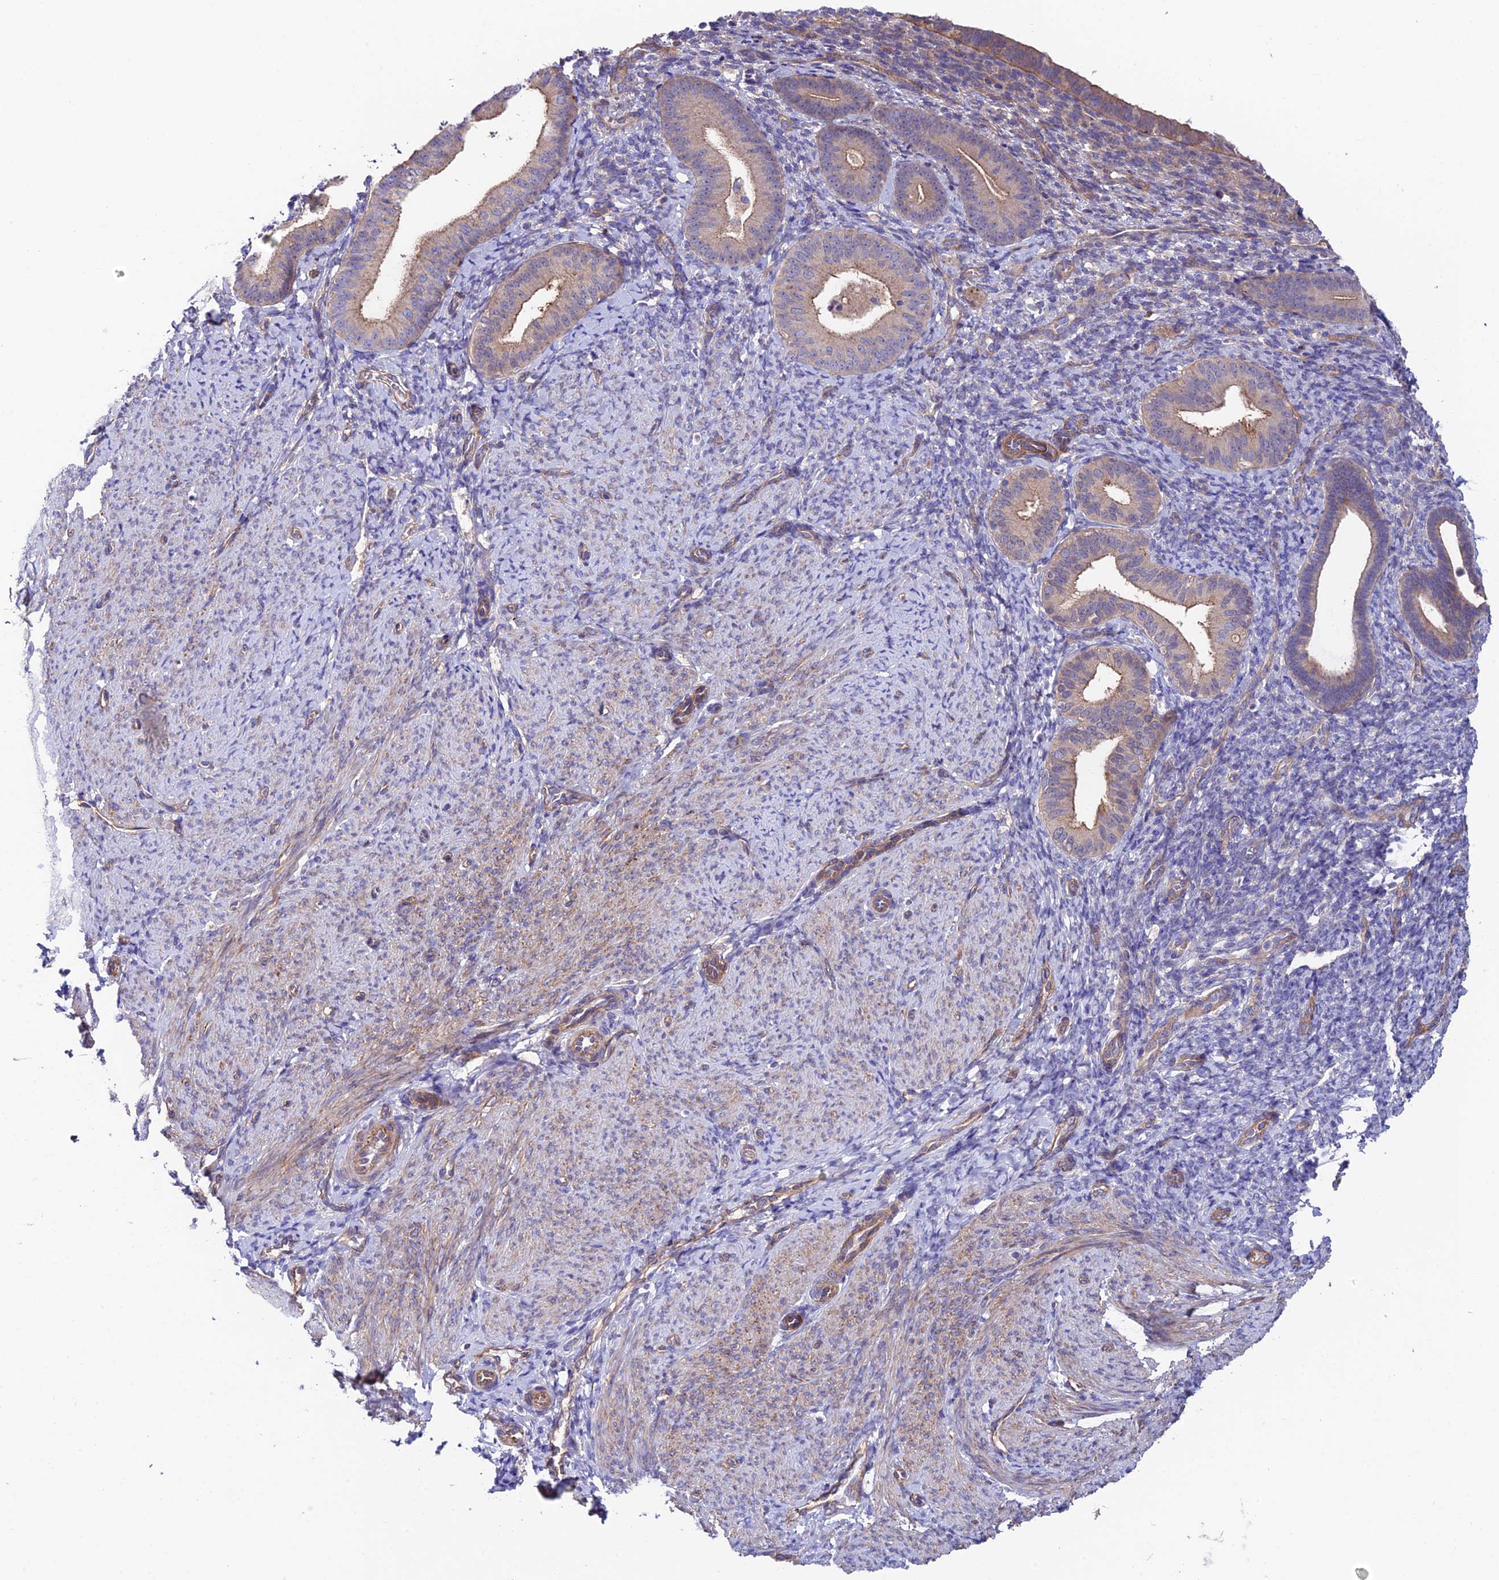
{"staining": {"intensity": "negative", "quantity": "none", "location": "none"}, "tissue": "endometrium", "cell_type": "Cells in endometrial stroma", "image_type": "normal", "snomed": [{"axis": "morphology", "description": "Normal tissue, NOS"}, {"axis": "topography", "description": "Endometrium"}], "caption": "Immunohistochemistry (IHC) image of unremarkable endometrium: endometrium stained with DAB (3,3'-diaminobenzidine) reveals no significant protein expression in cells in endometrial stroma.", "gene": "QRFP", "patient": {"sex": "female", "age": 65}}